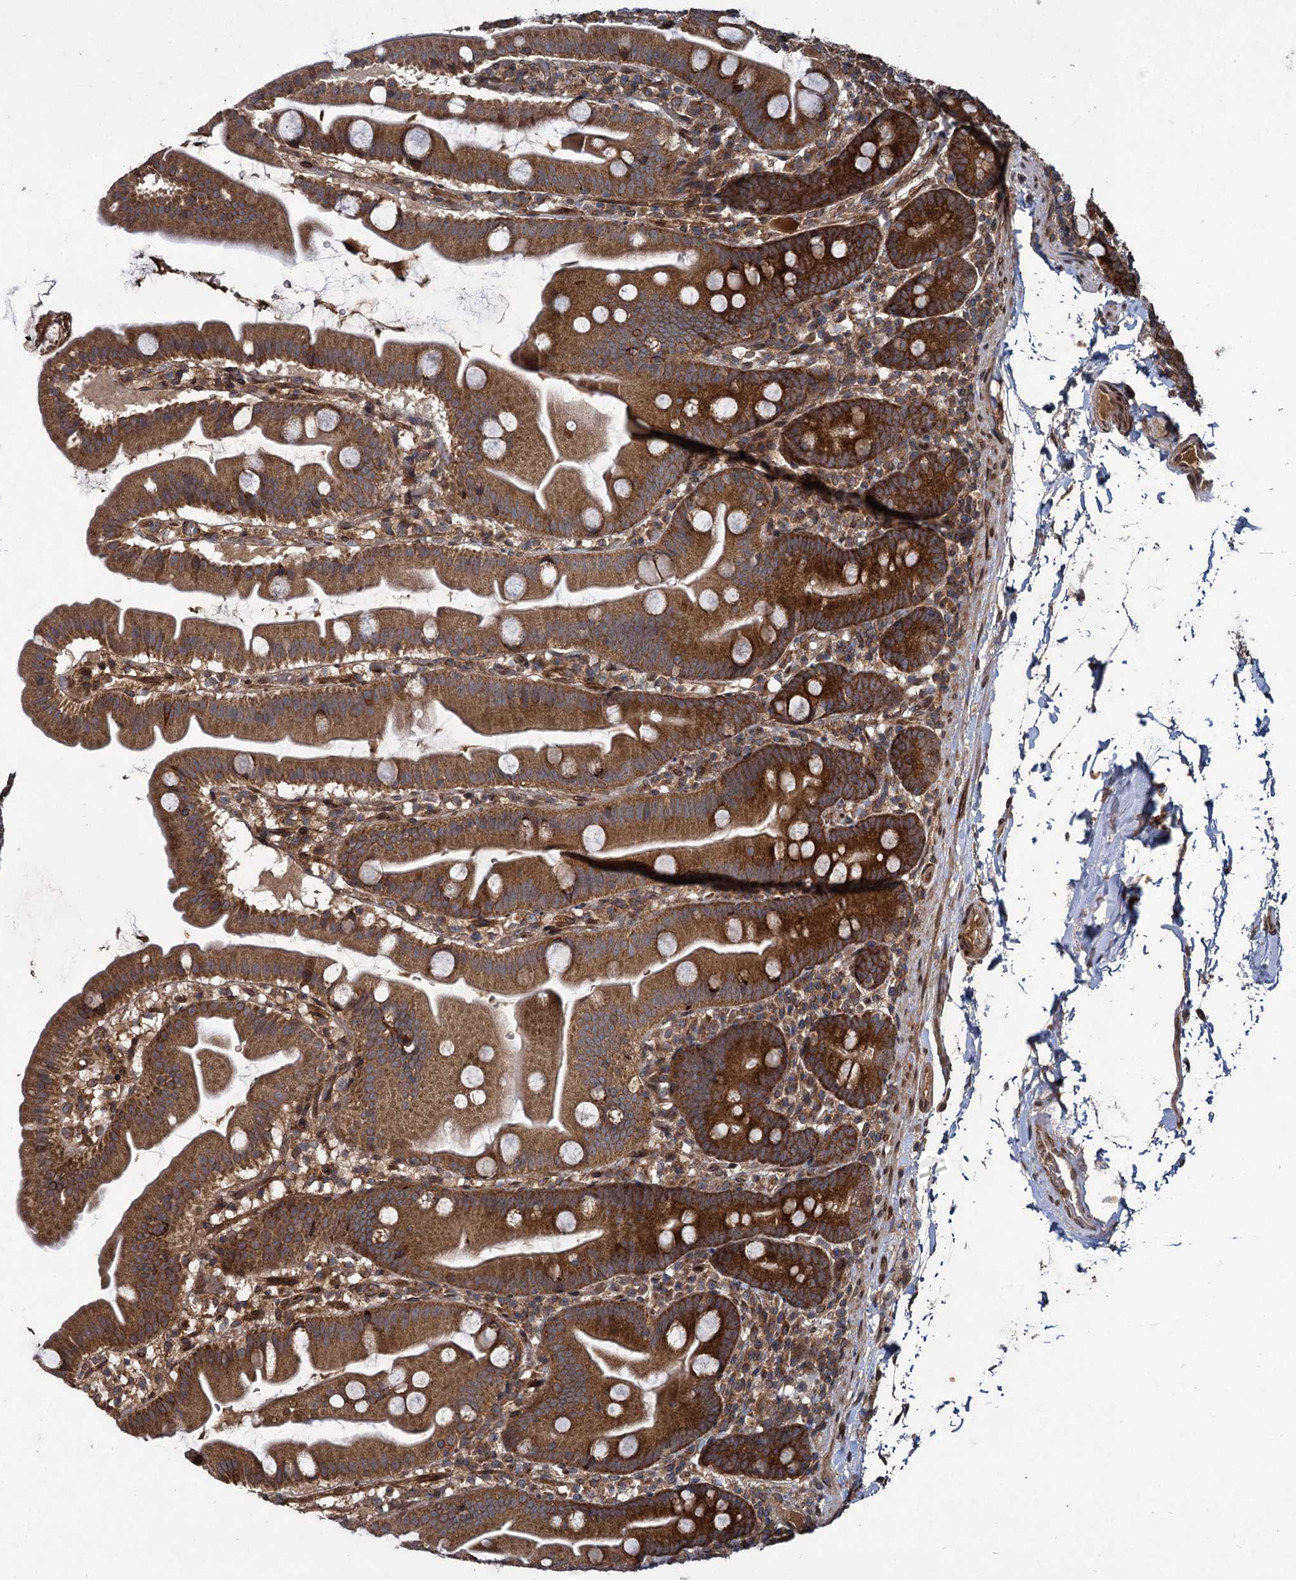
{"staining": {"intensity": "strong", "quantity": ">75%", "location": "cytoplasmic/membranous"}, "tissue": "small intestine", "cell_type": "Glandular cells", "image_type": "normal", "snomed": [{"axis": "morphology", "description": "Normal tissue, NOS"}, {"axis": "topography", "description": "Small intestine"}], "caption": "Immunohistochemical staining of benign human small intestine exhibits >75% levels of strong cytoplasmic/membranous protein positivity in about >75% of glandular cells.", "gene": "DCP1B", "patient": {"sex": "female", "age": 68}}